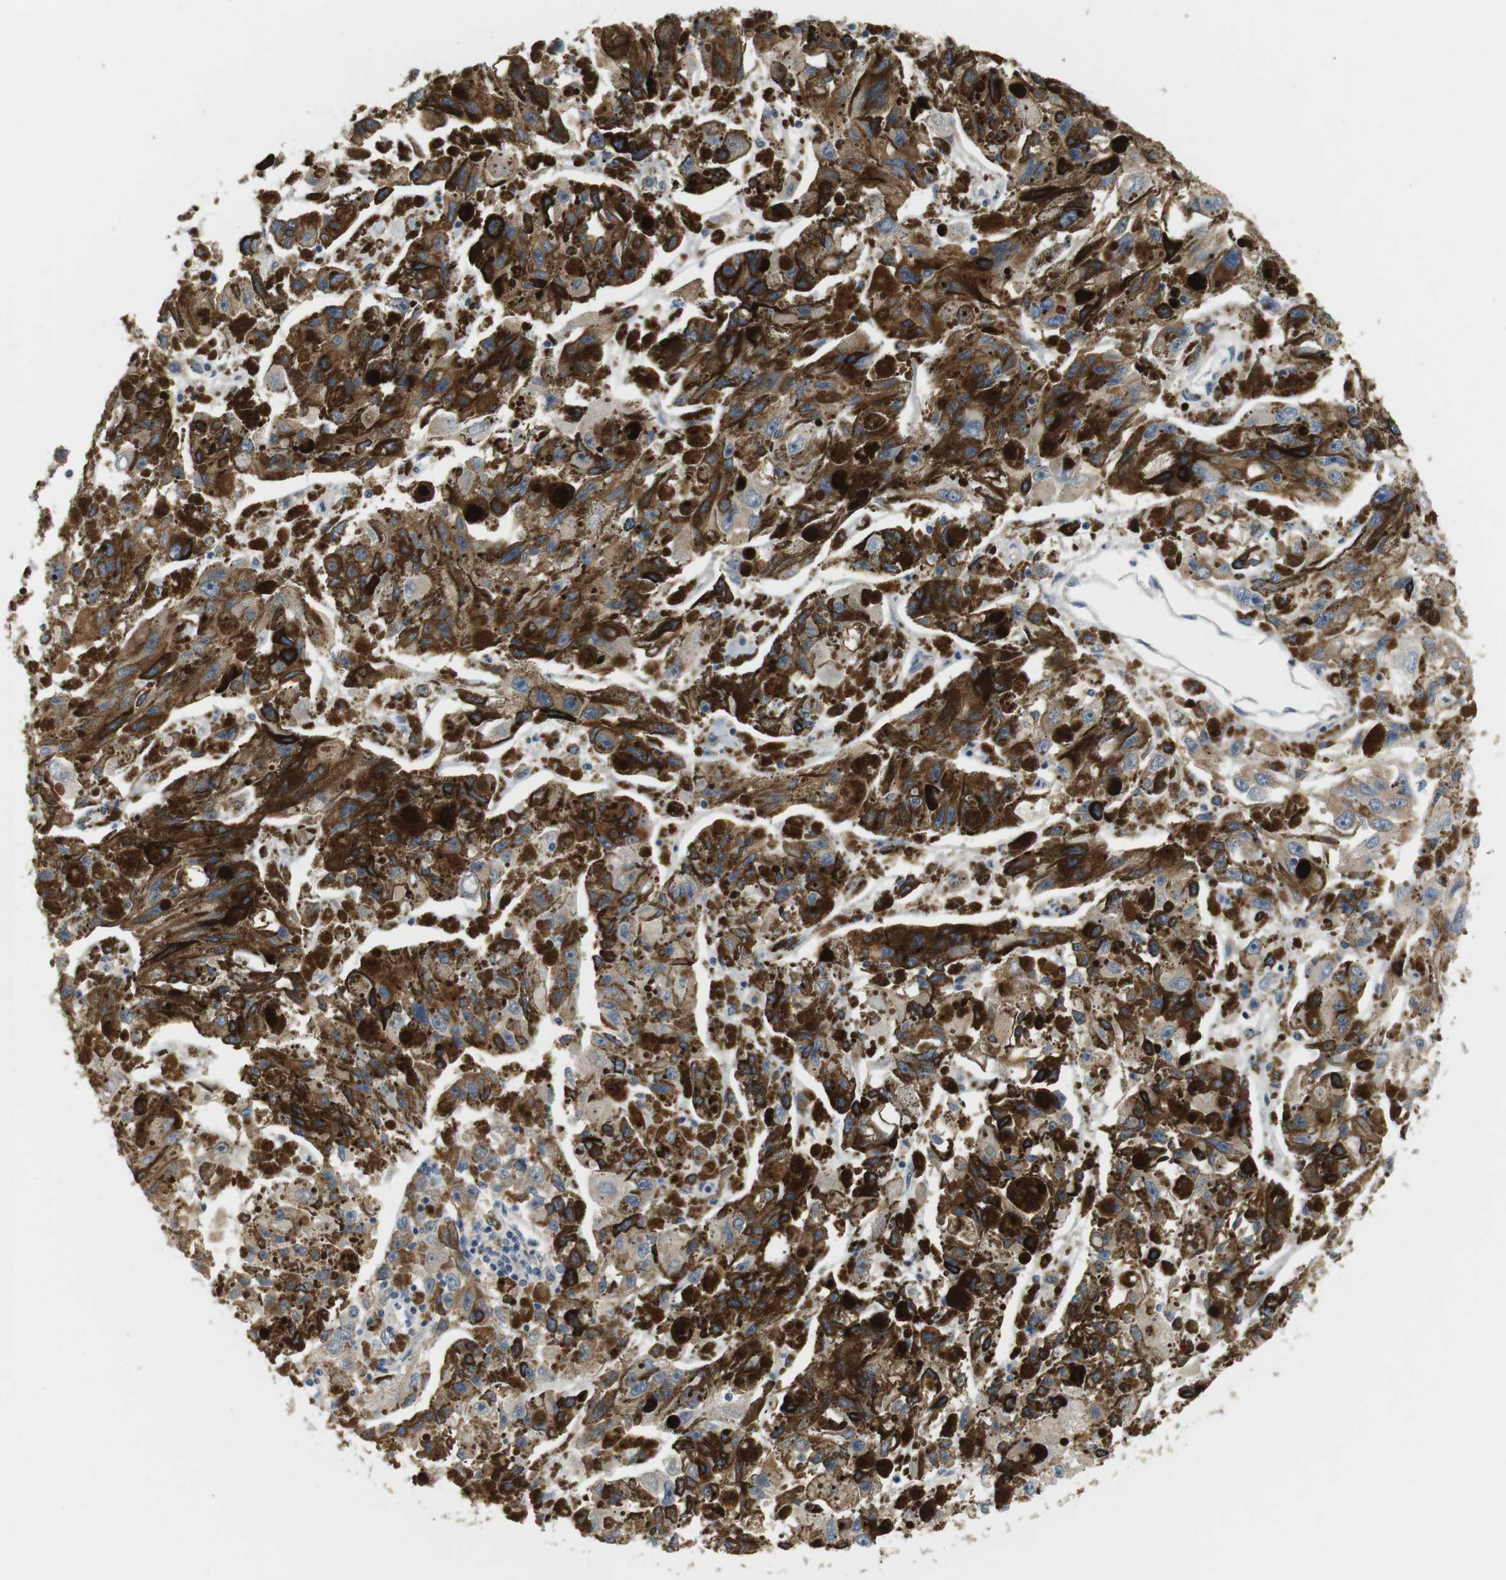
{"staining": {"intensity": "moderate", "quantity": ">75%", "location": "cytoplasmic/membranous"}, "tissue": "melanoma", "cell_type": "Tumor cells", "image_type": "cancer", "snomed": [{"axis": "morphology", "description": "Malignant melanoma, NOS"}, {"axis": "topography", "description": "Skin"}], "caption": "DAB immunohistochemical staining of melanoma exhibits moderate cytoplasmic/membranous protein expression in approximately >75% of tumor cells.", "gene": "TMEM200A", "patient": {"sex": "female", "age": 104}}